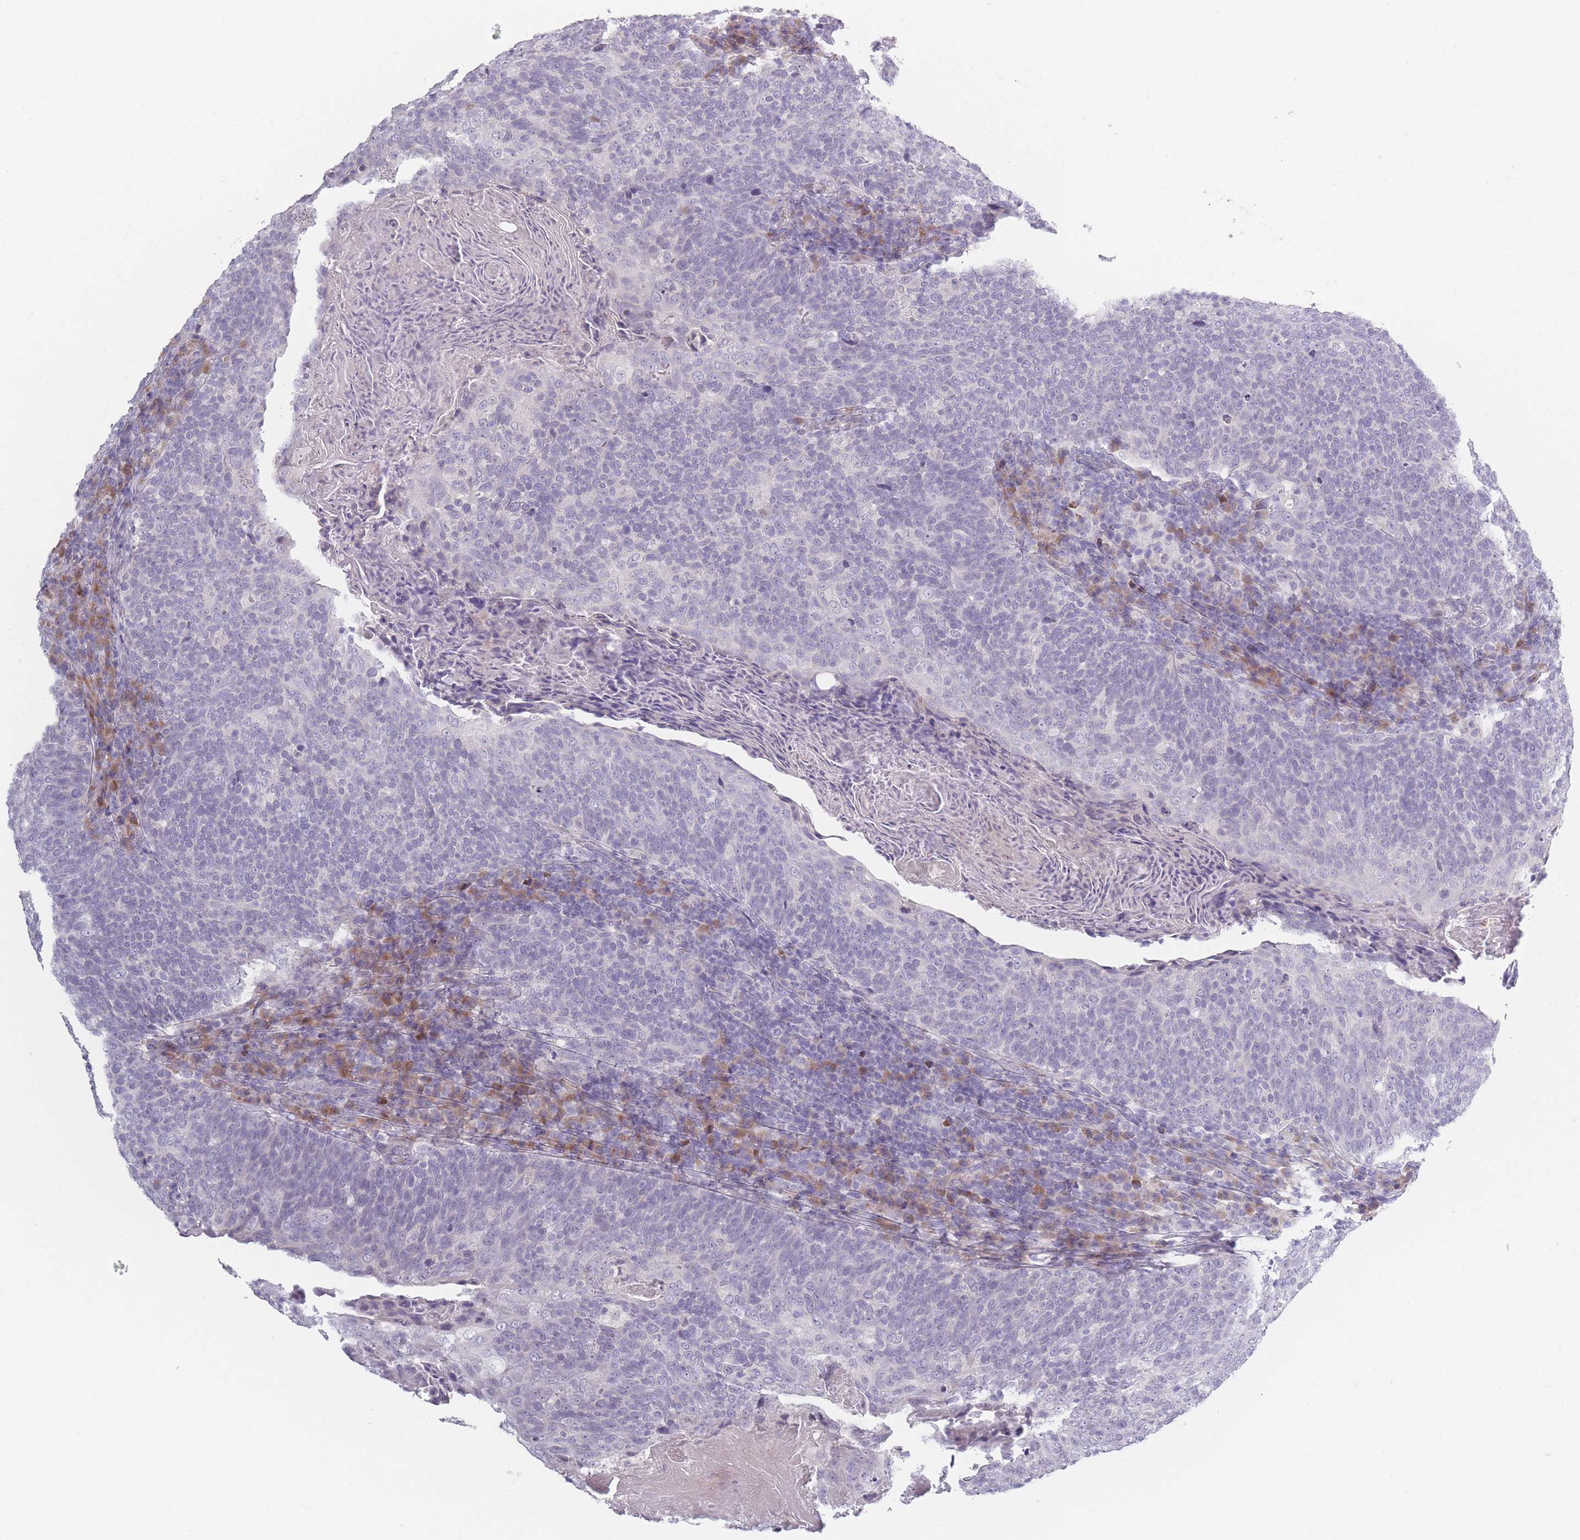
{"staining": {"intensity": "negative", "quantity": "none", "location": "none"}, "tissue": "head and neck cancer", "cell_type": "Tumor cells", "image_type": "cancer", "snomed": [{"axis": "morphology", "description": "Squamous cell carcinoma, NOS"}, {"axis": "morphology", "description": "Squamous cell carcinoma, metastatic, NOS"}, {"axis": "topography", "description": "Lymph node"}, {"axis": "topography", "description": "Head-Neck"}], "caption": "The immunohistochemistry (IHC) micrograph has no significant positivity in tumor cells of head and neck metastatic squamous cell carcinoma tissue.", "gene": "RASL10B", "patient": {"sex": "male", "age": 62}}